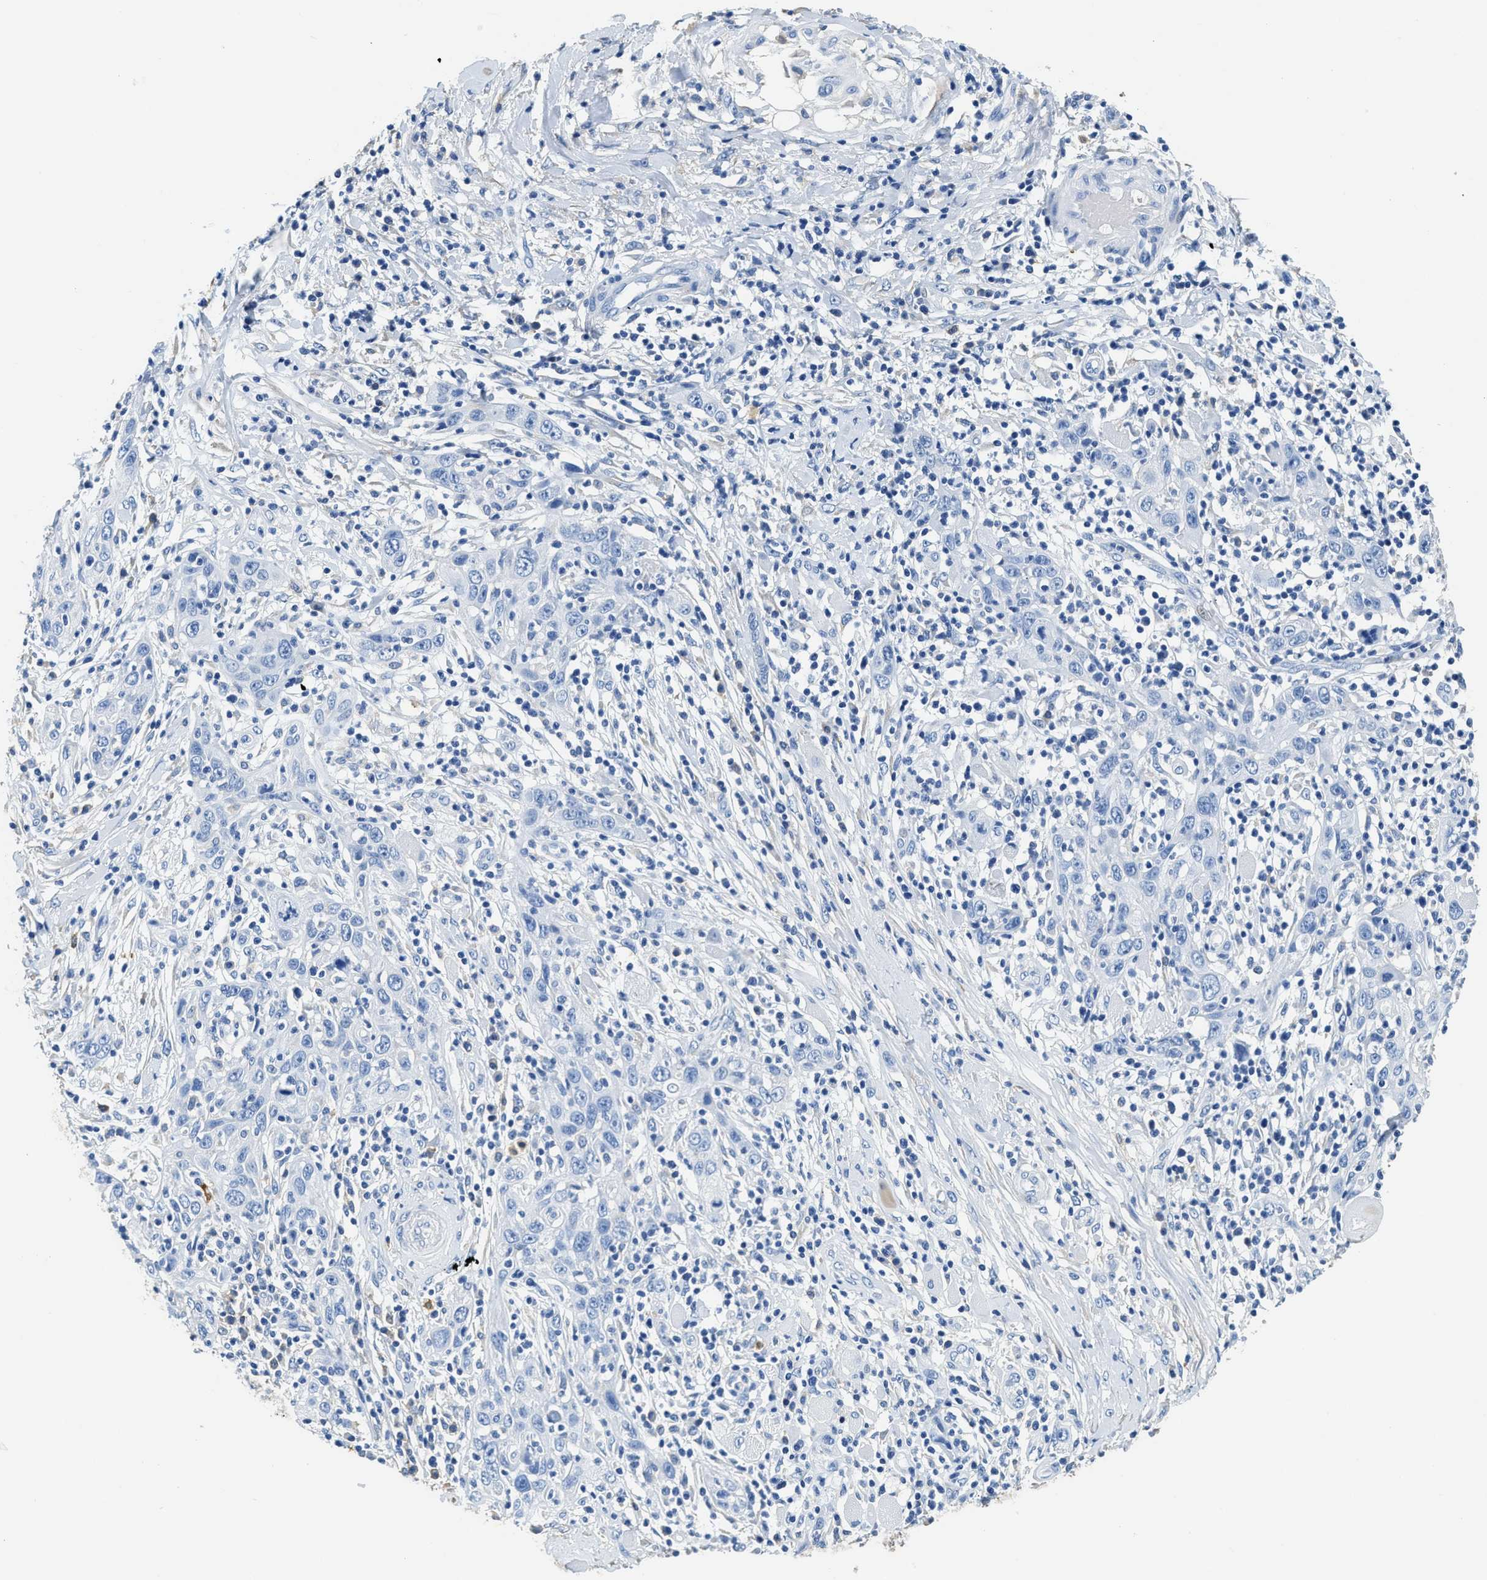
{"staining": {"intensity": "negative", "quantity": "none", "location": "none"}, "tissue": "skin cancer", "cell_type": "Tumor cells", "image_type": "cancer", "snomed": [{"axis": "morphology", "description": "Squamous cell carcinoma, NOS"}, {"axis": "topography", "description": "Skin"}], "caption": "Tumor cells are negative for brown protein staining in skin squamous cell carcinoma.", "gene": "ZDHHC13", "patient": {"sex": "female", "age": 88}}